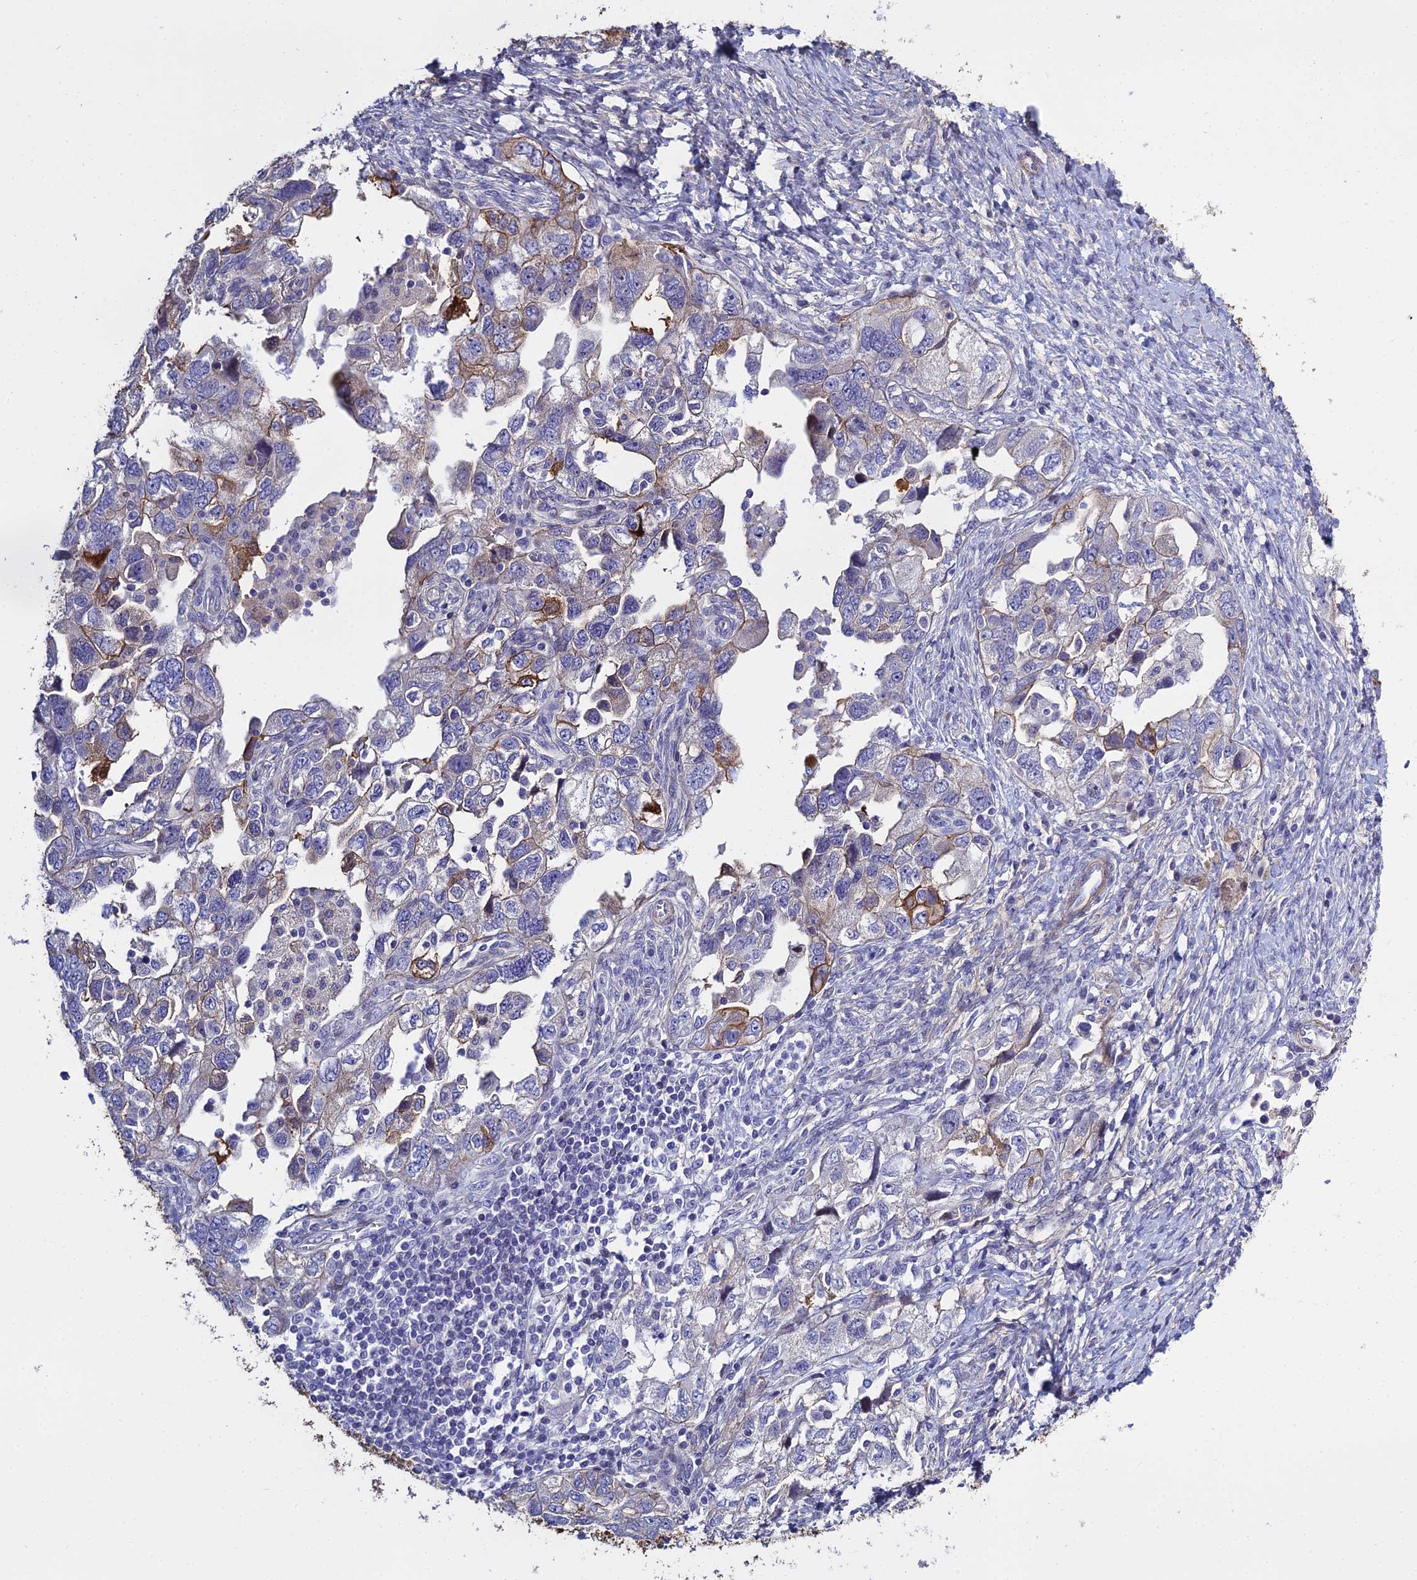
{"staining": {"intensity": "moderate", "quantity": "<25%", "location": "cytoplasmic/membranous"}, "tissue": "ovarian cancer", "cell_type": "Tumor cells", "image_type": "cancer", "snomed": [{"axis": "morphology", "description": "Carcinoma, NOS"}, {"axis": "morphology", "description": "Cystadenocarcinoma, serous, NOS"}, {"axis": "topography", "description": "Ovary"}], "caption": "Immunohistochemical staining of carcinoma (ovarian) reveals low levels of moderate cytoplasmic/membranous protein expression in about <25% of tumor cells.", "gene": "LZTS2", "patient": {"sex": "female", "age": 69}}